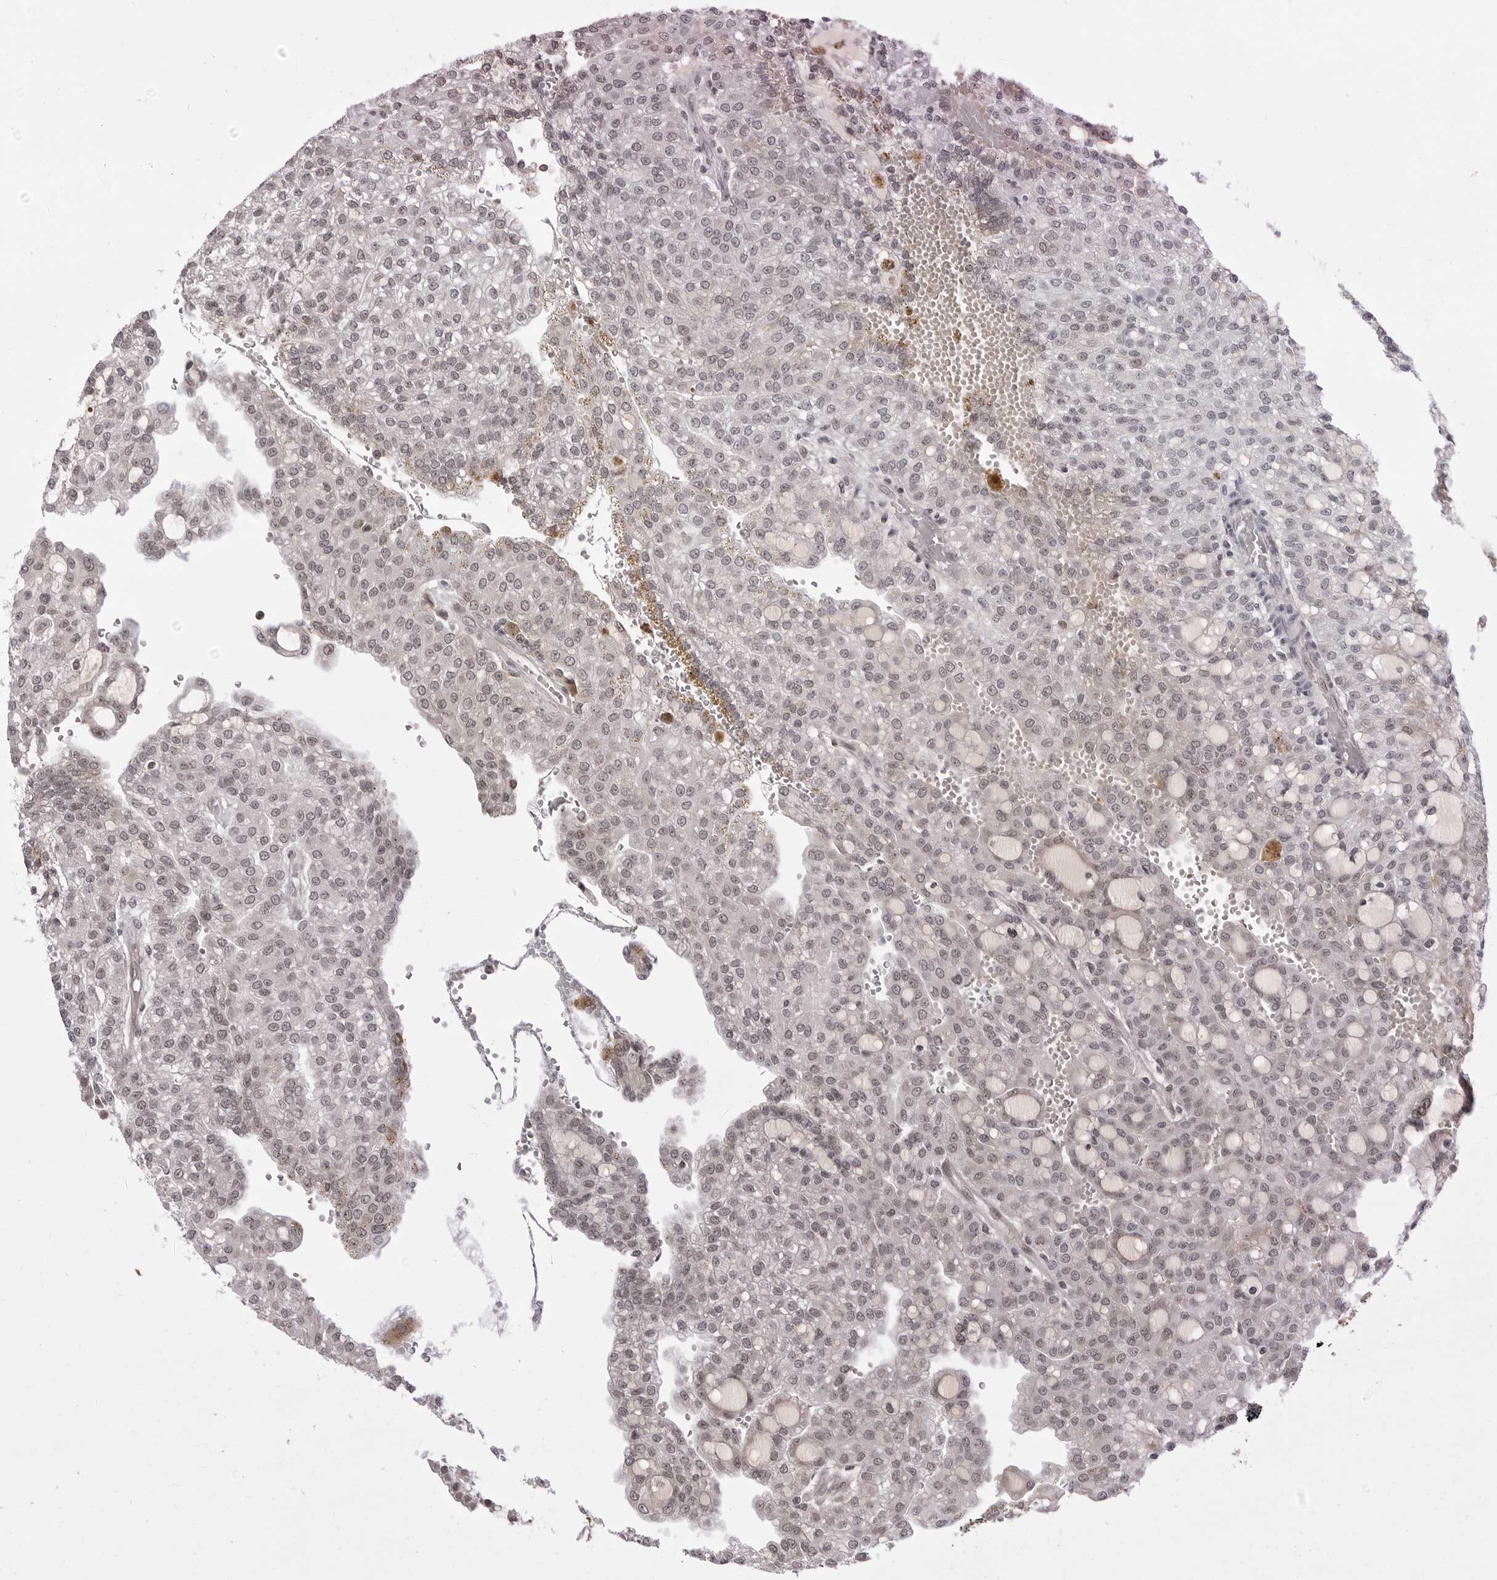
{"staining": {"intensity": "weak", "quantity": "25%-75%", "location": "nuclear"}, "tissue": "renal cancer", "cell_type": "Tumor cells", "image_type": "cancer", "snomed": [{"axis": "morphology", "description": "Adenocarcinoma, NOS"}, {"axis": "topography", "description": "Kidney"}], "caption": "There is low levels of weak nuclear expression in tumor cells of renal cancer (adenocarcinoma), as demonstrated by immunohistochemical staining (brown color).", "gene": "PHF3", "patient": {"sex": "male", "age": 63}}